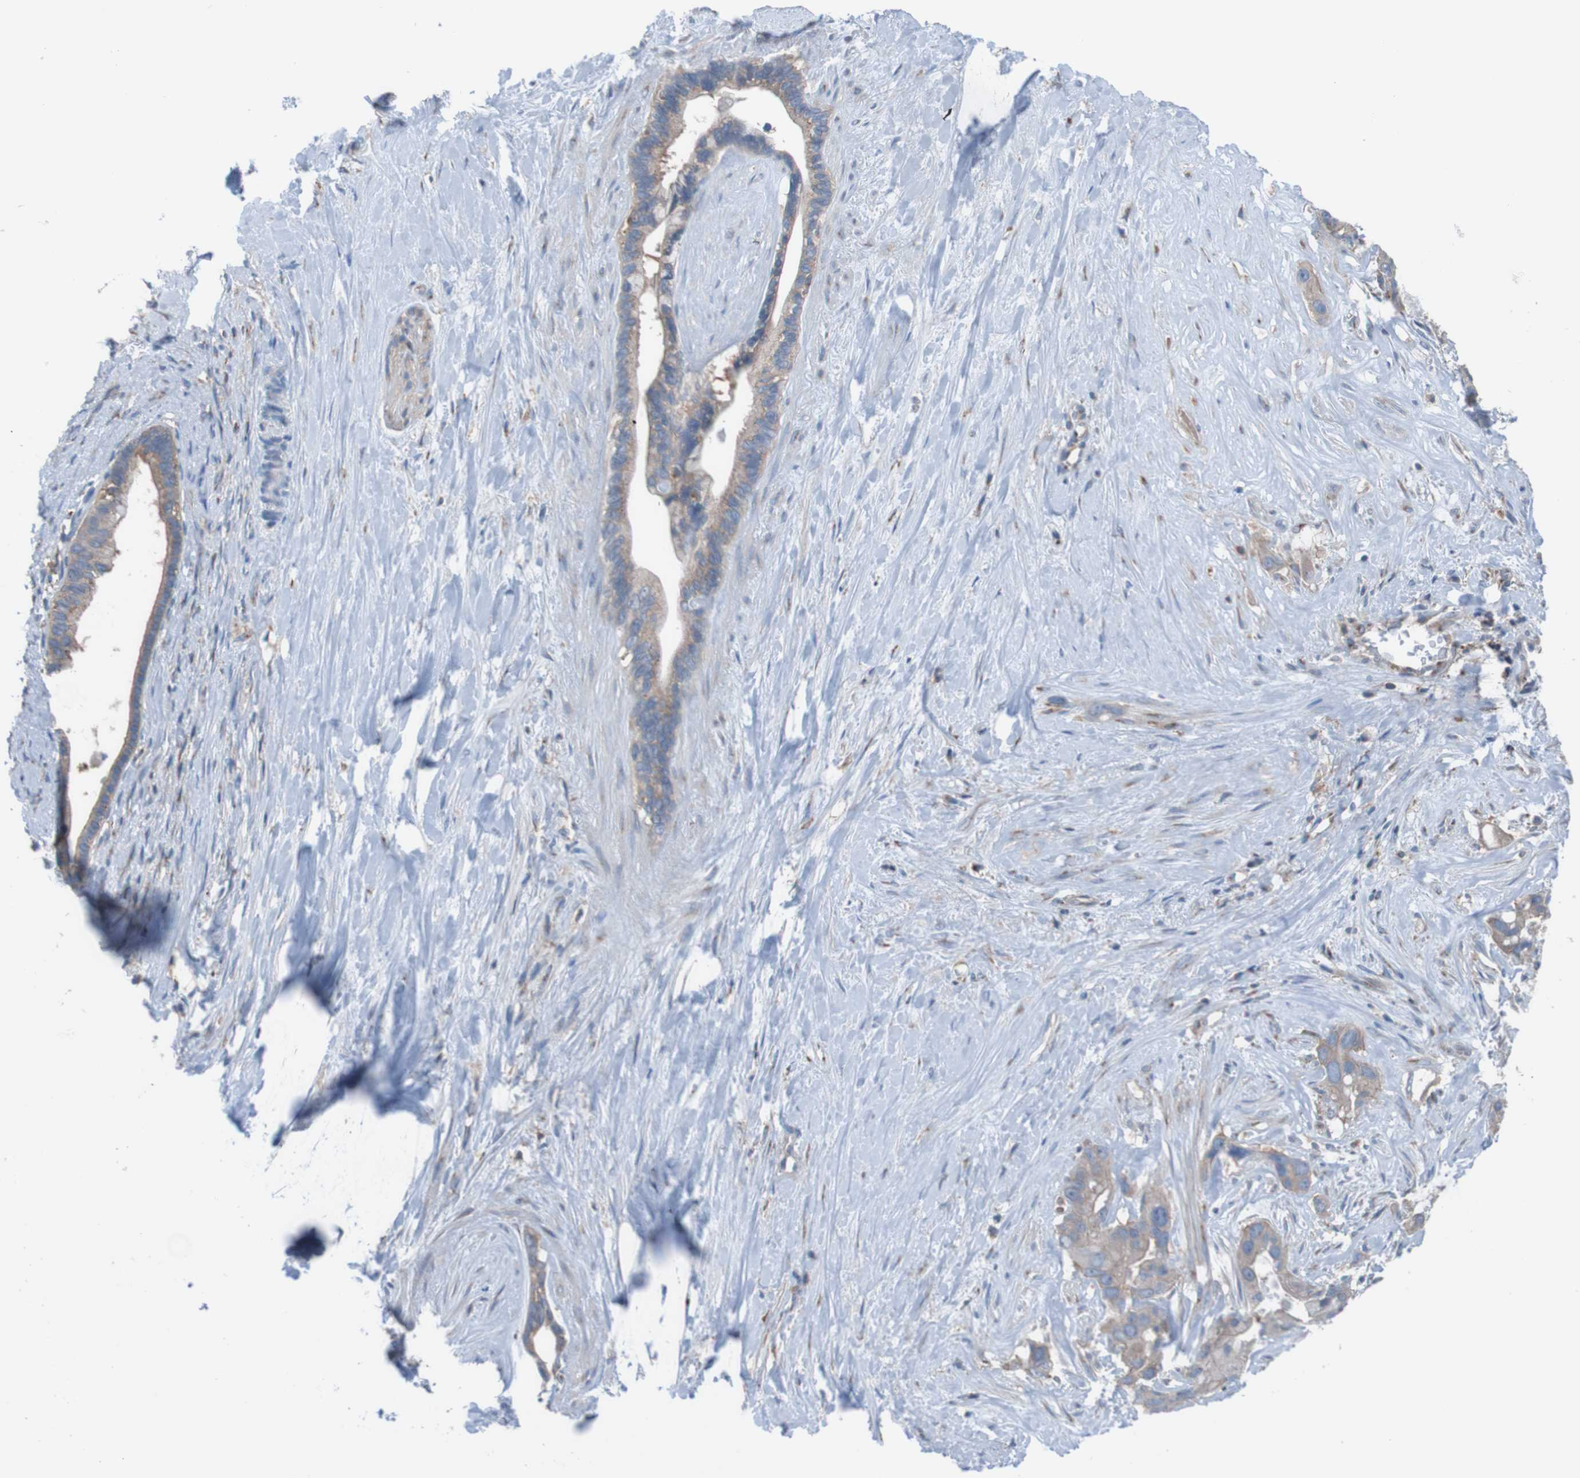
{"staining": {"intensity": "moderate", "quantity": ">75%", "location": "cytoplasmic/membranous"}, "tissue": "liver cancer", "cell_type": "Tumor cells", "image_type": "cancer", "snomed": [{"axis": "morphology", "description": "Cholangiocarcinoma"}, {"axis": "topography", "description": "Liver"}], "caption": "Protein staining shows moderate cytoplasmic/membranous staining in about >75% of tumor cells in liver cancer. Ihc stains the protein in brown and the nuclei are stained blue.", "gene": "MINAR1", "patient": {"sex": "female", "age": 65}}